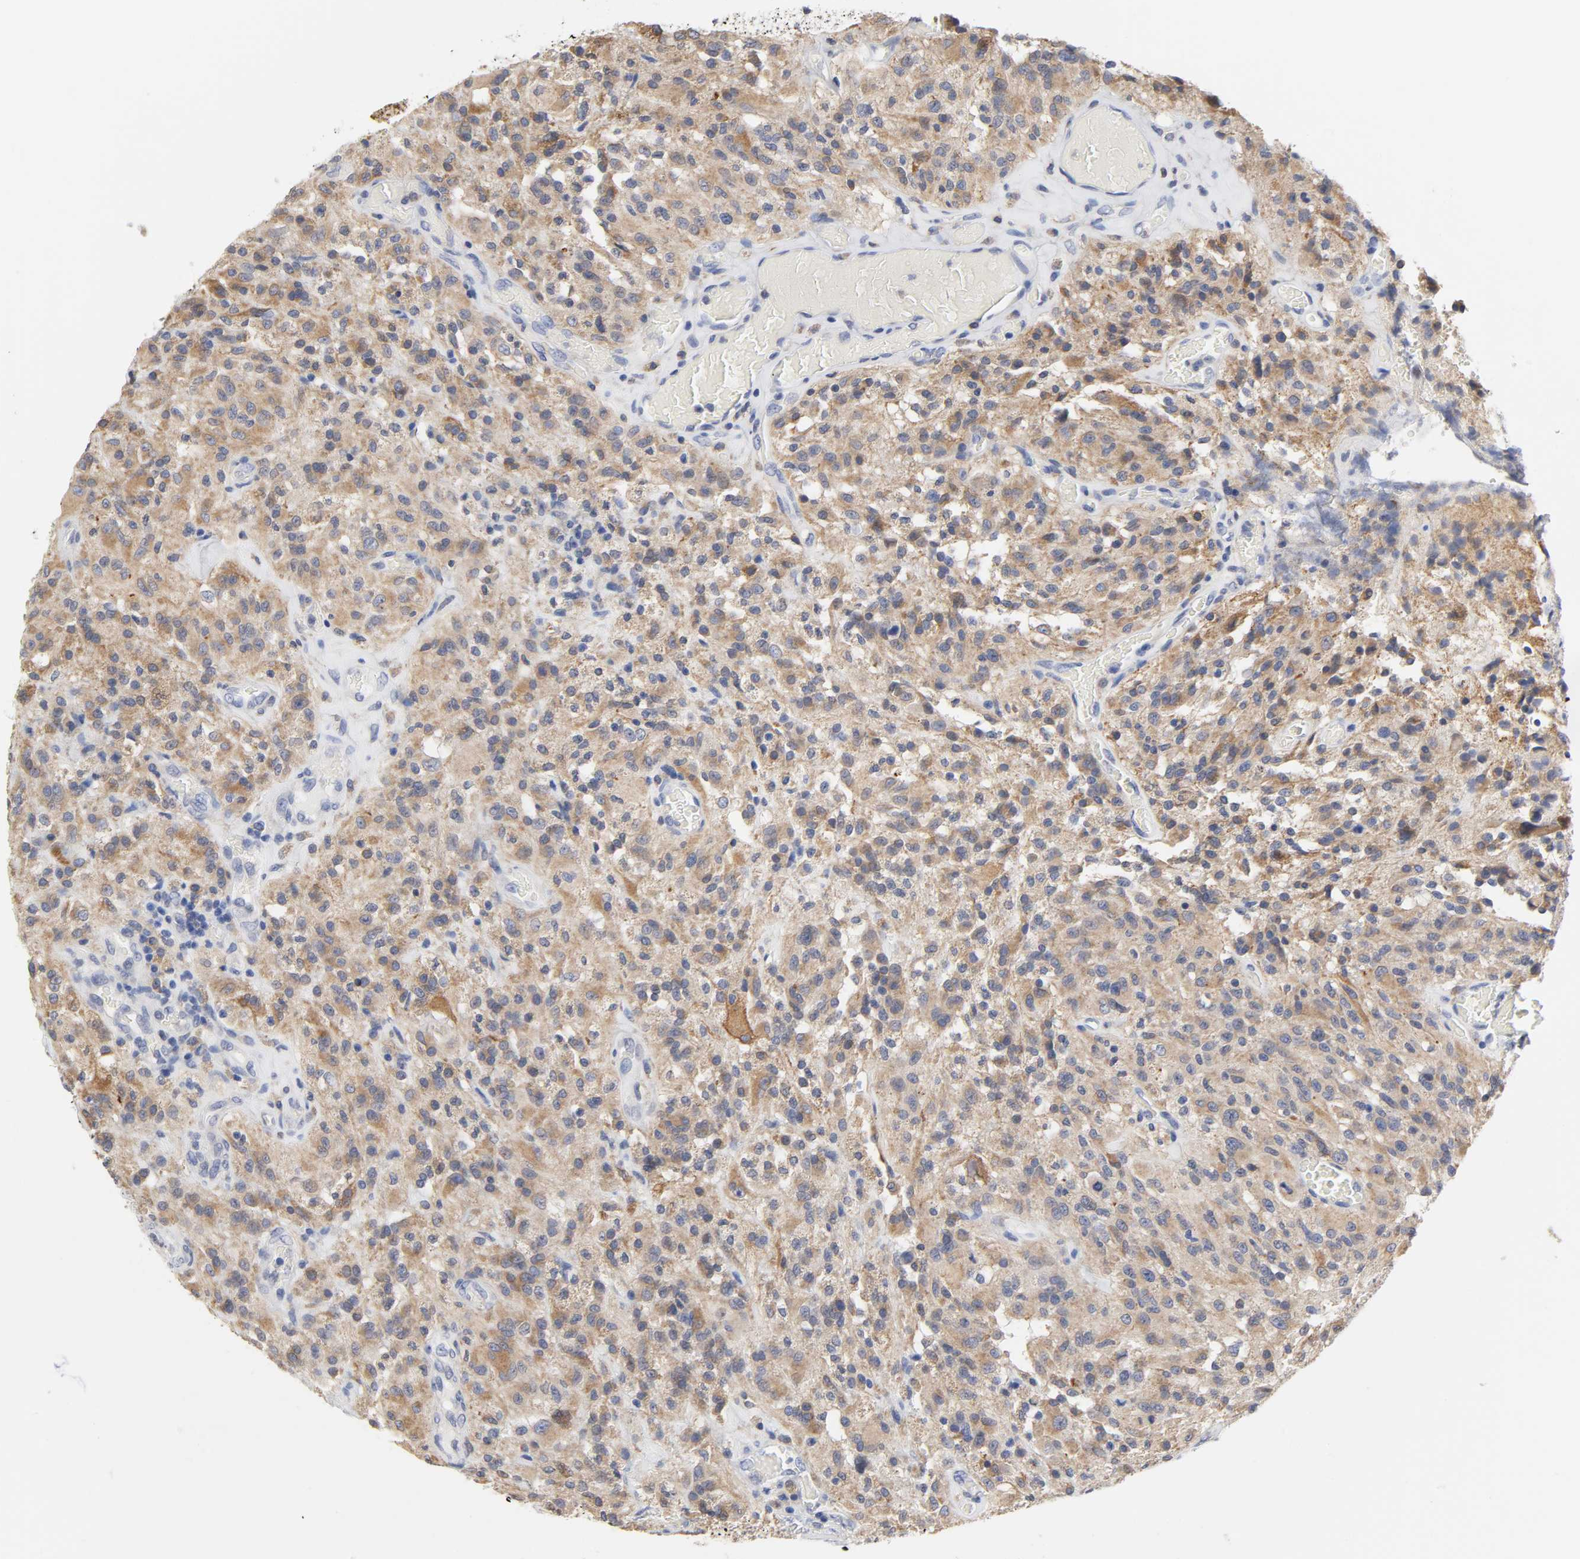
{"staining": {"intensity": "moderate", "quantity": ">75%", "location": "cytoplasmic/membranous"}, "tissue": "glioma", "cell_type": "Tumor cells", "image_type": "cancer", "snomed": [{"axis": "morphology", "description": "Normal tissue, NOS"}, {"axis": "morphology", "description": "Glioma, malignant, High grade"}, {"axis": "topography", "description": "Cerebral cortex"}], "caption": "This image exhibits immunohistochemistry (IHC) staining of malignant high-grade glioma, with medium moderate cytoplasmic/membranous expression in about >75% of tumor cells.", "gene": "HCK", "patient": {"sex": "male", "age": 56}}